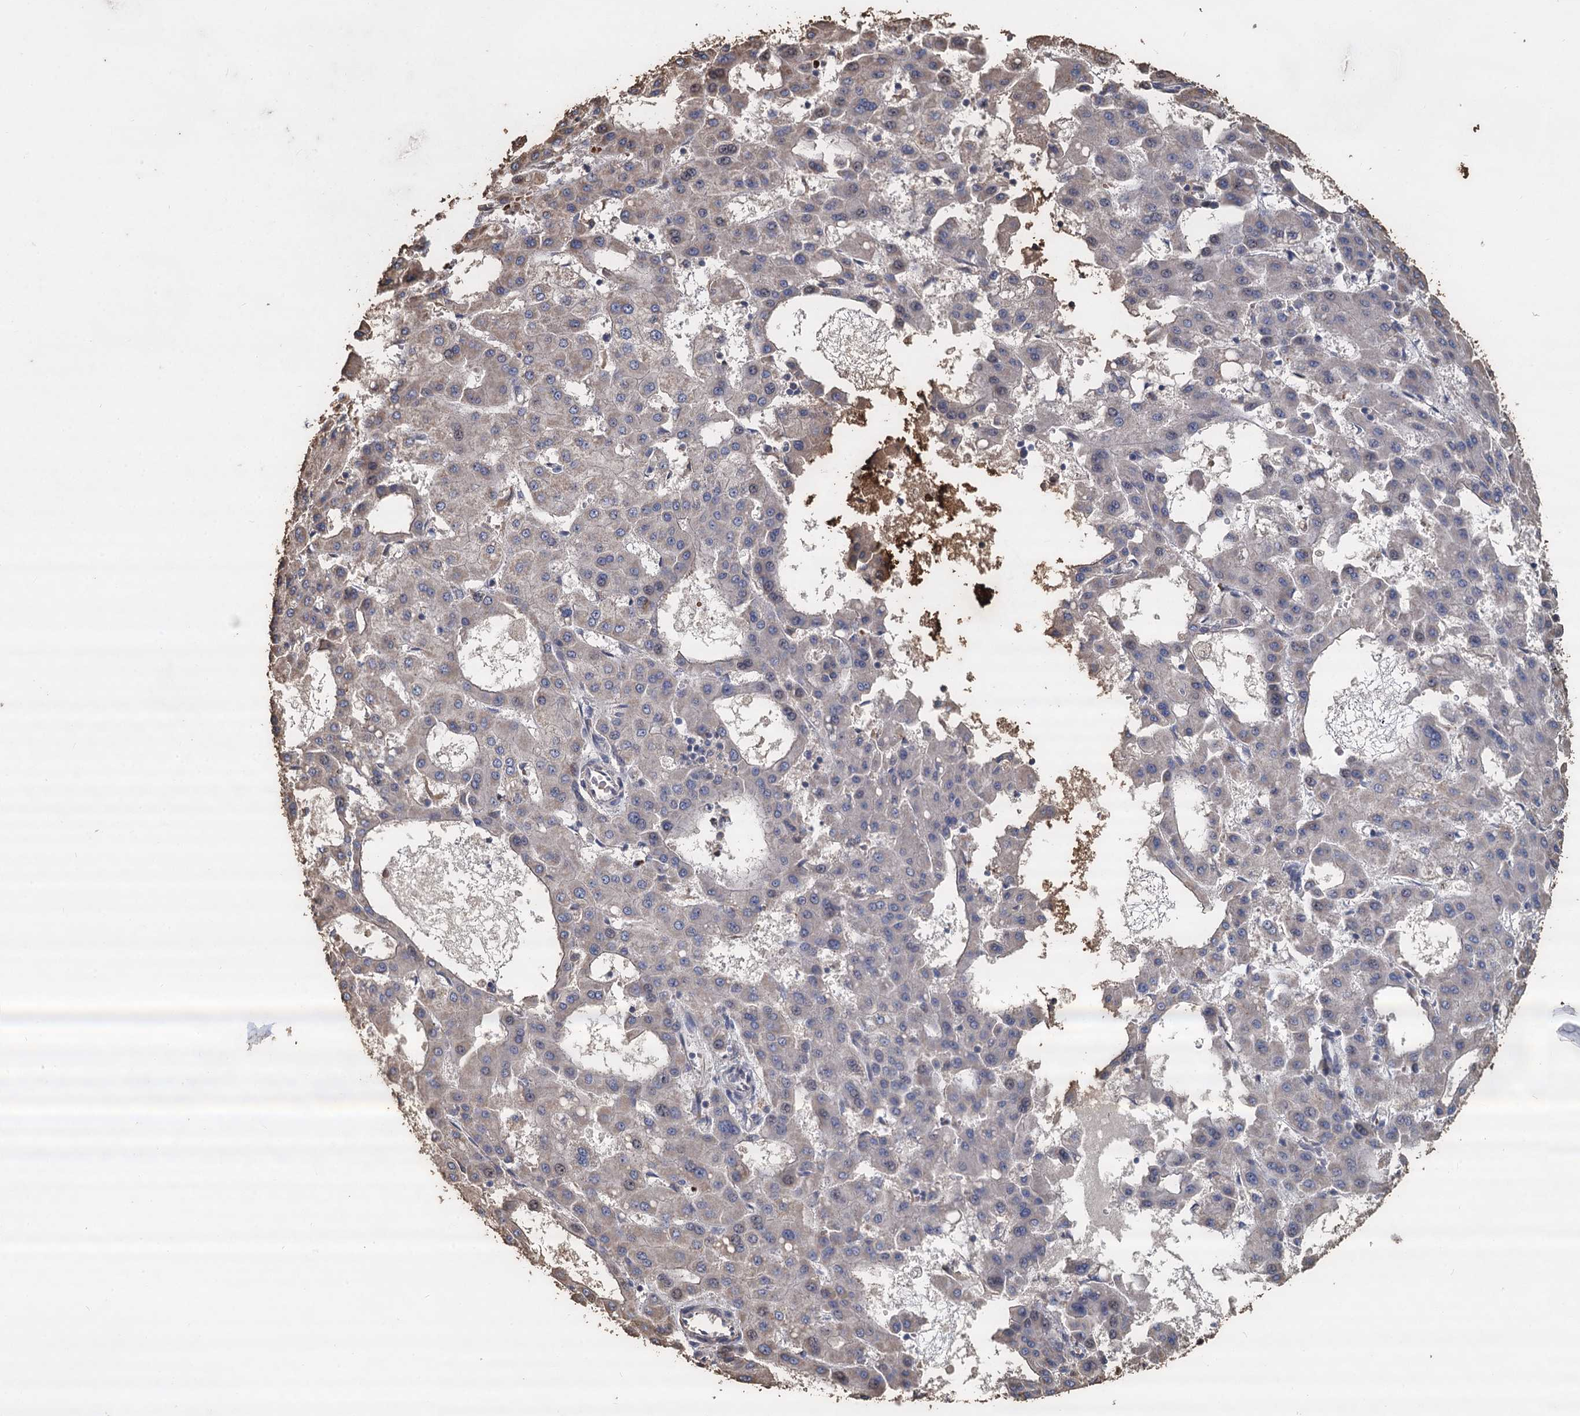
{"staining": {"intensity": "negative", "quantity": "none", "location": "none"}, "tissue": "liver cancer", "cell_type": "Tumor cells", "image_type": "cancer", "snomed": [{"axis": "morphology", "description": "Carcinoma, Hepatocellular, NOS"}, {"axis": "topography", "description": "Liver"}], "caption": "Tumor cells show no significant staining in hepatocellular carcinoma (liver). (Stains: DAB (3,3'-diaminobenzidine) immunohistochemistry with hematoxylin counter stain, Microscopy: brightfield microscopy at high magnification).", "gene": "TCTN2", "patient": {"sex": "male", "age": 47}}